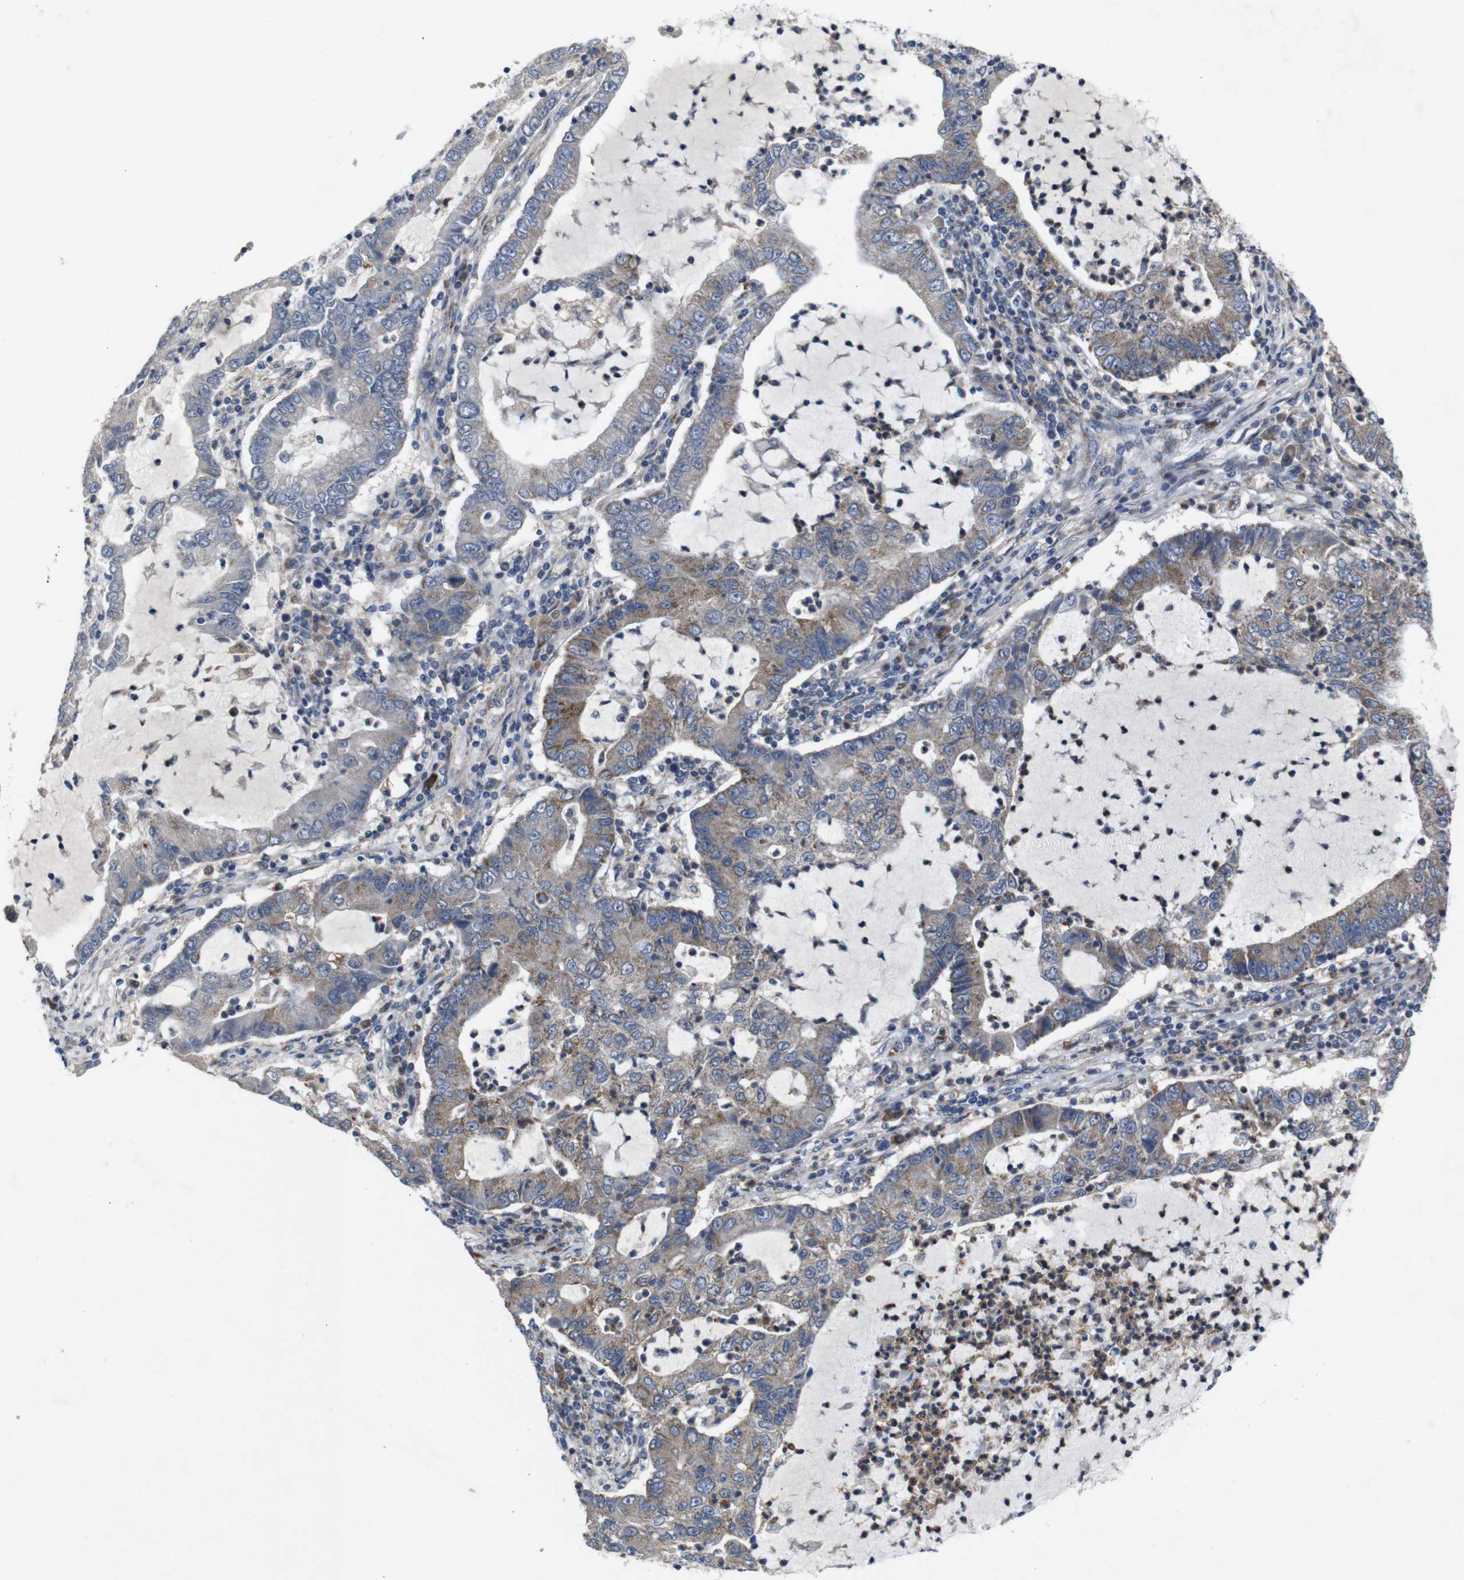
{"staining": {"intensity": "moderate", "quantity": "25%-75%", "location": "cytoplasmic/membranous"}, "tissue": "lung cancer", "cell_type": "Tumor cells", "image_type": "cancer", "snomed": [{"axis": "morphology", "description": "Adenocarcinoma, NOS"}, {"axis": "topography", "description": "Lung"}], "caption": "A brown stain highlights moderate cytoplasmic/membranous expression of a protein in lung adenocarcinoma tumor cells.", "gene": "CHST10", "patient": {"sex": "female", "age": 51}}